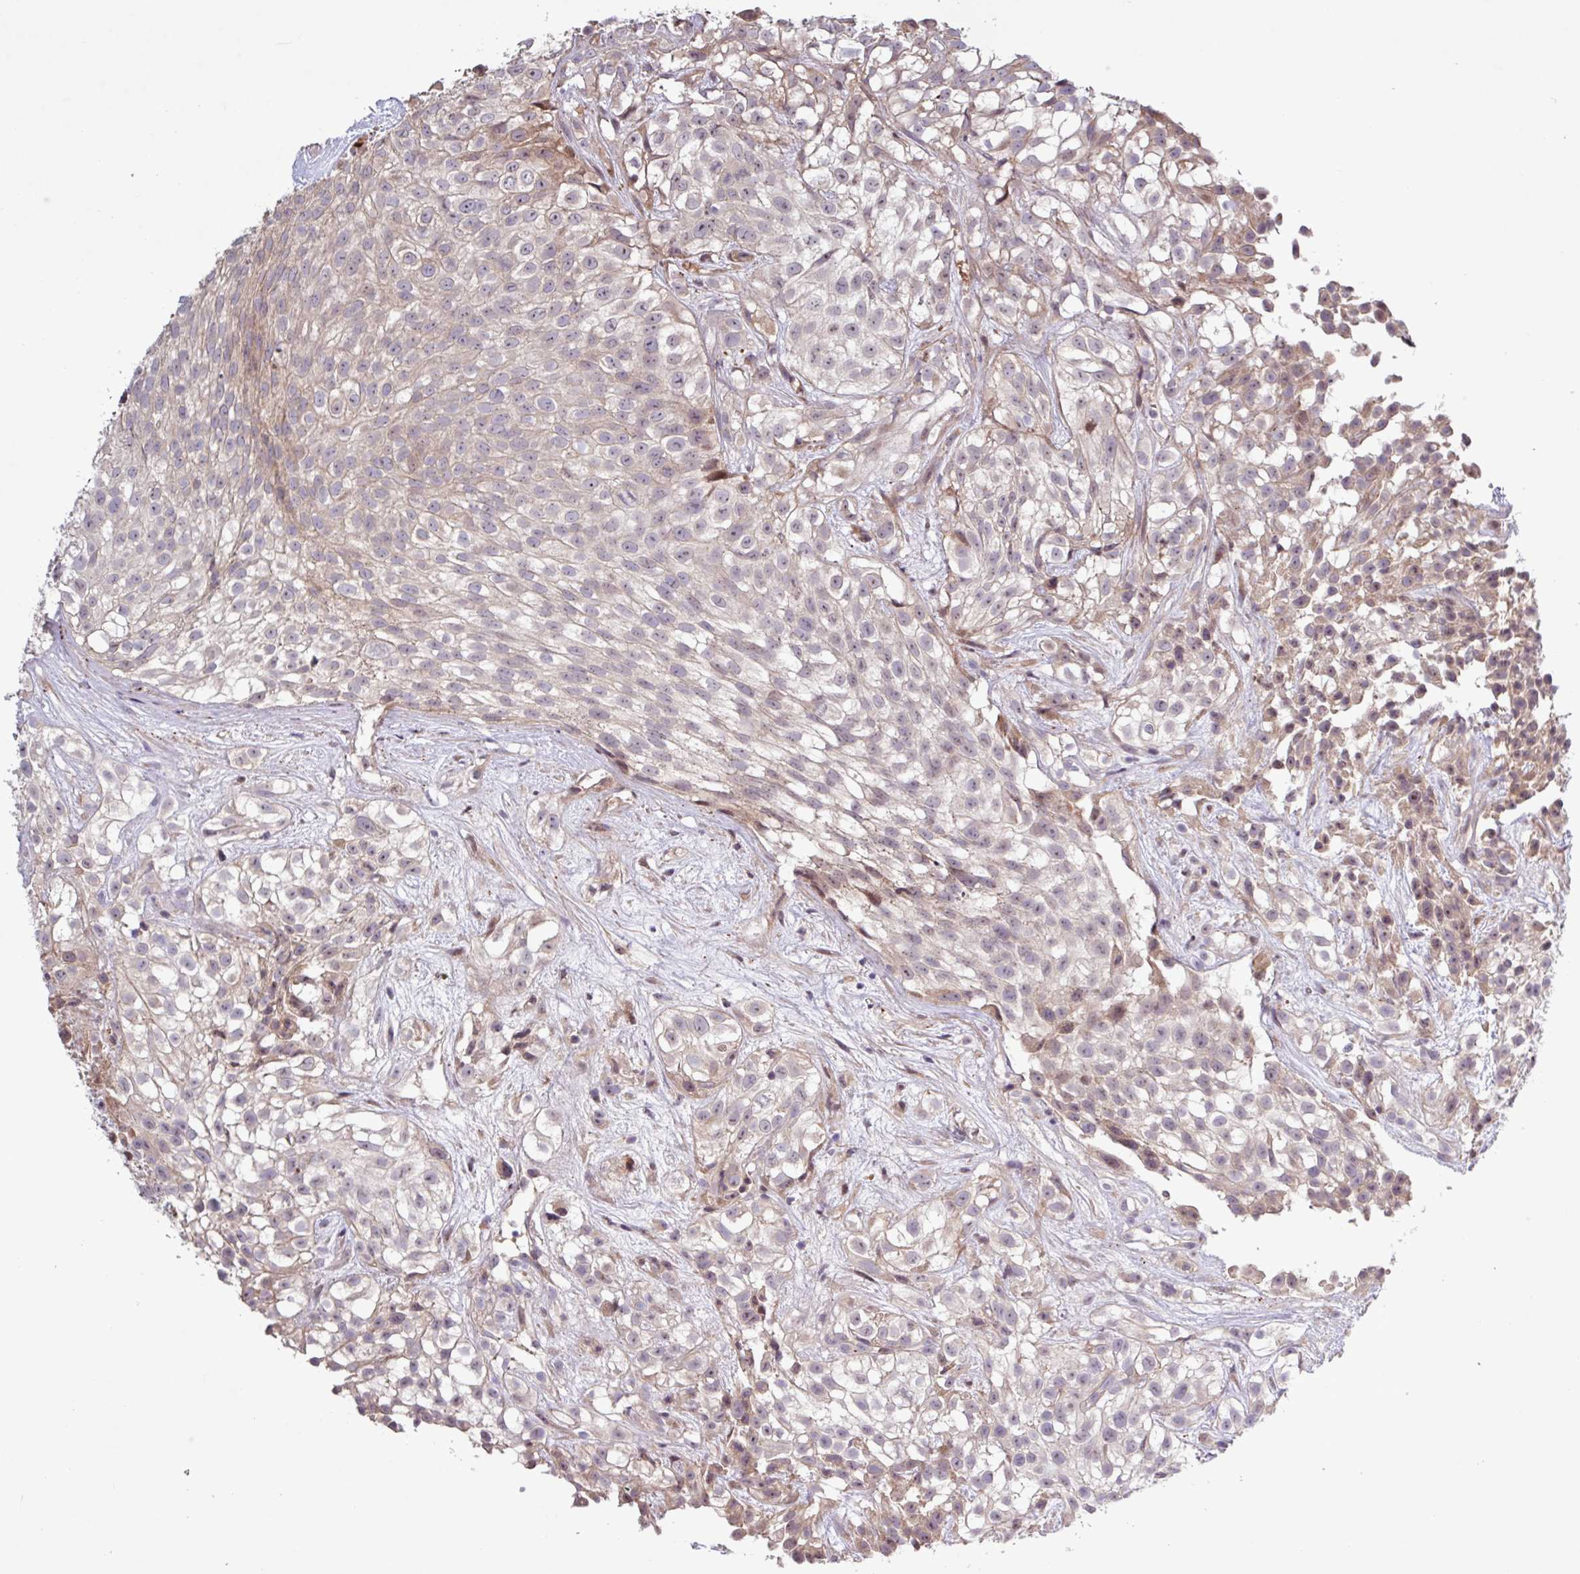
{"staining": {"intensity": "weak", "quantity": "25%-75%", "location": "cytoplasmic/membranous"}, "tissue": "urothelial cancer", "cell_type": "Tumor cells", "image_type": "cancer", "snomed": [{"axis": "morphology", "description": "Urothelial carcinoma, High grade"}, {"axis": "topography", "description": "Urinary bladder"}], "caption": "Immunohistochemistry (IHC) histopathology image of urothelial cancer stained for a protein (brown), which exhibits low levels of weak cytoplasmic/membranous expression in about 25%-75% of tumor cells.", "gene": "TNFSF12", "patient": {"sex": "male", "age": 56}}